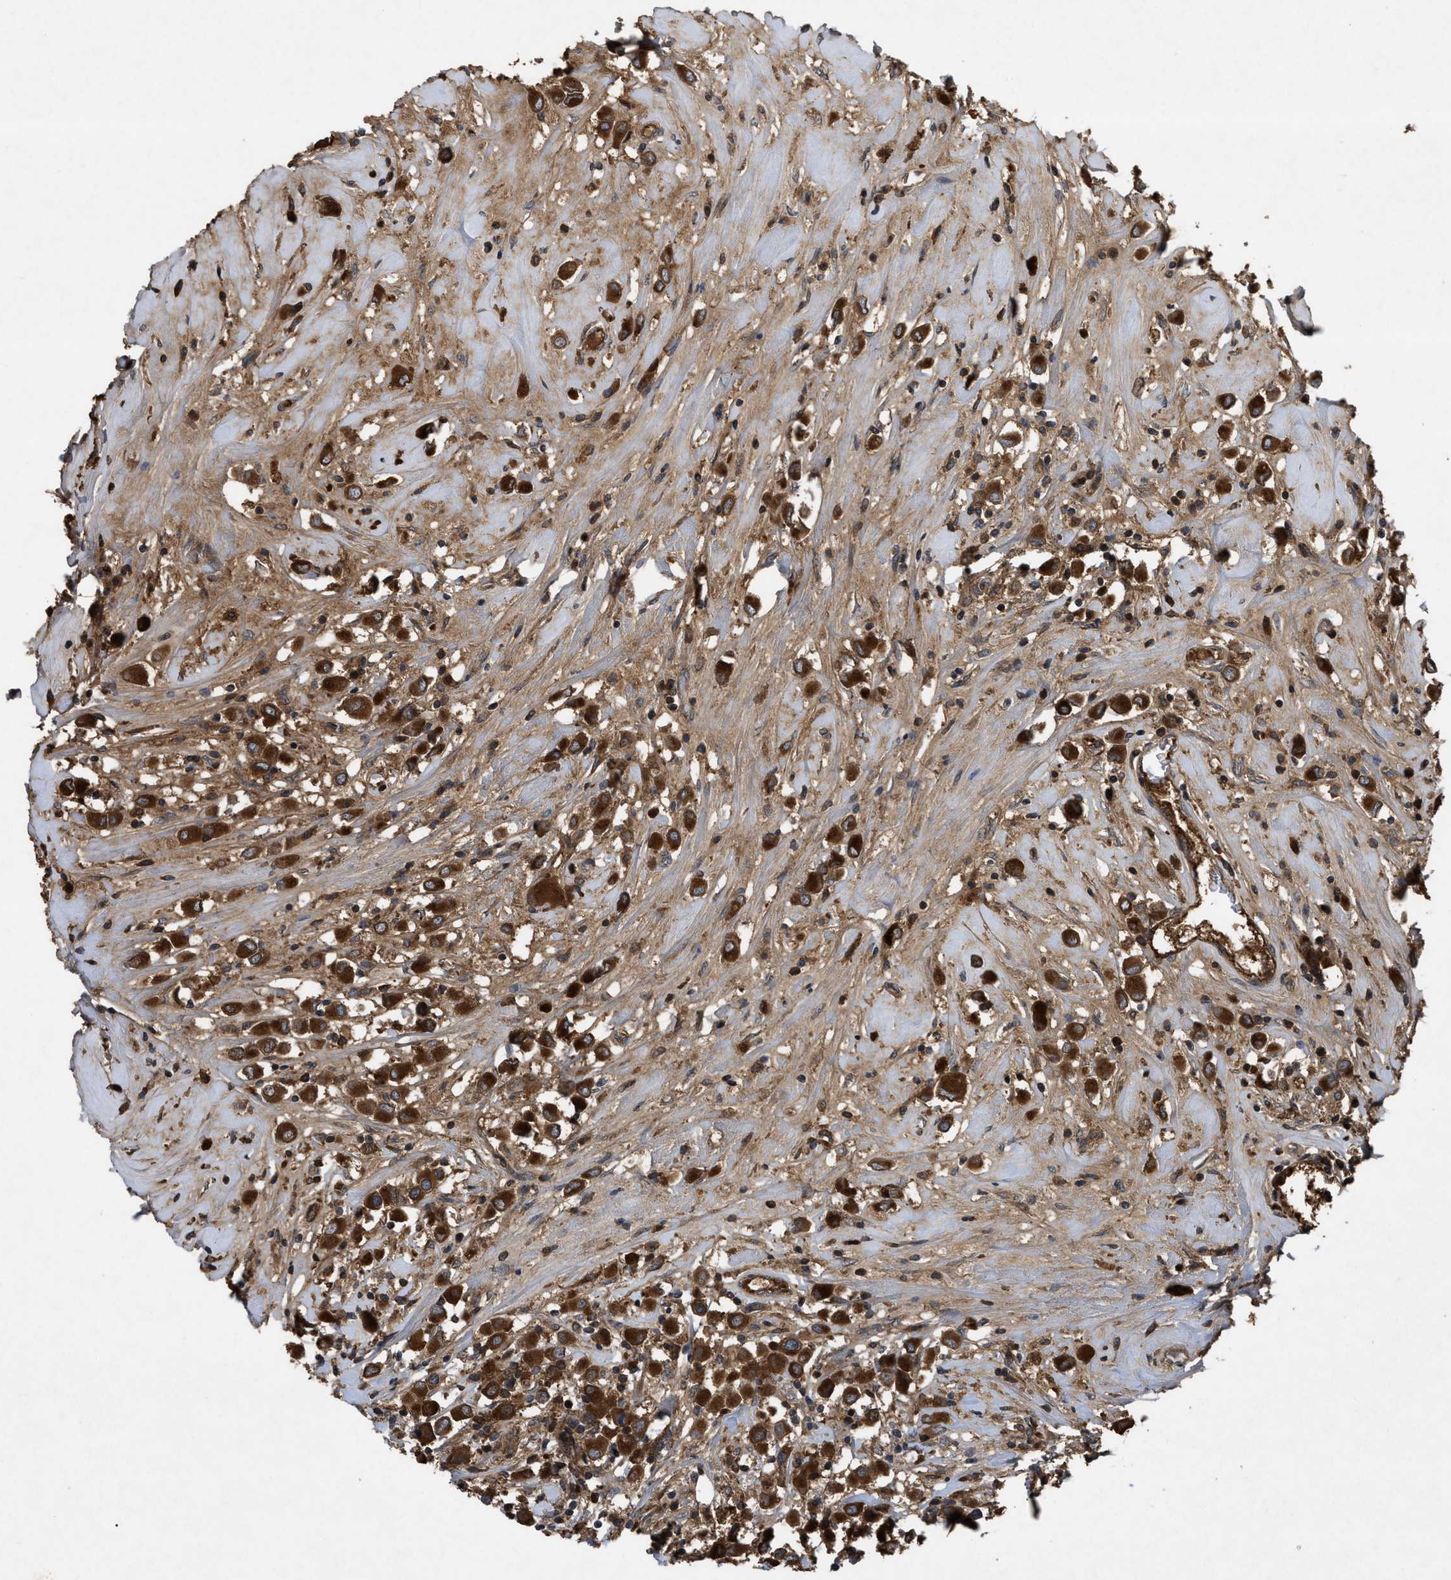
{"staining": {"intensity": "strong", "quantity": ">75%", "location": "cytoplasmic/membranous"}, "tissue": "breast cancer", "cell_type": "Tumor cells", "image_type": "cancer", "snomed": [{"axis": "morphology", "description": "Duct carcinoma"}, {"axis": "topography", "description": "Breast"}], "caption": "Immunohistochemistry histopathology image of neoplastic tissue: human breast cancer (invasive ductal carcinoma) stained using IHC shows high levels of strong protein expression localized specifically in the cytoplasmic/membranous of tumor cells, appearing as a cytoplasmic/membranous brown color.", "gene": "RAB2A", "patient": {"sex": "female", "age": 61}}